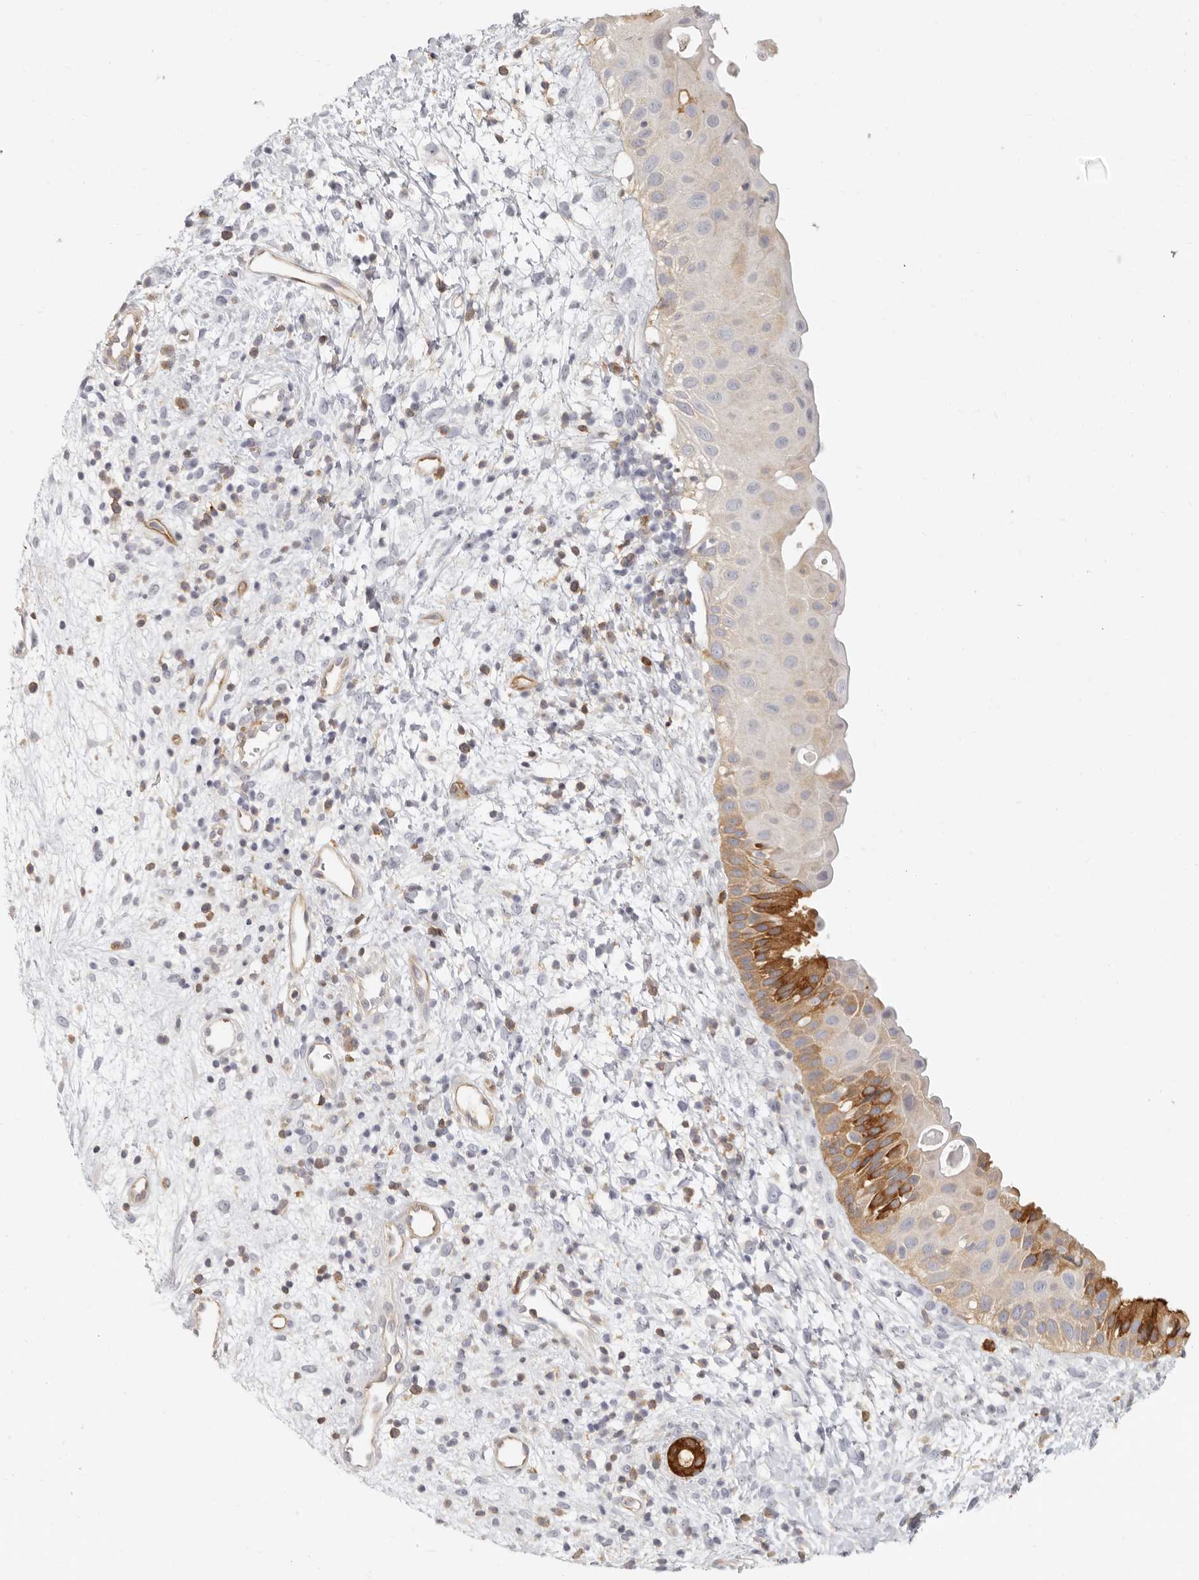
{"staining": {"intensity": "moderate", "quantity": "25%-75%", "location": "cytoplasmic/membranous"}, "tissue": "nasopharynx", "cell_type": "Respiratory epithelial cells", "image_type": "normal", "snomed": [{"axis": "morphology", "description": "Normal tissue, NOS"}, {"axis": "topography", "description": "Nasopharynx"}], "caption": "Protein expression by immunohistochemistry reveals moderate cytoplasmic/membranous staining in about 25%-75% of respiratory epithelial cells in benign nasopharynx.", "gene": "NIBAN1", "patient": {"sex": "male", "age": 22}}